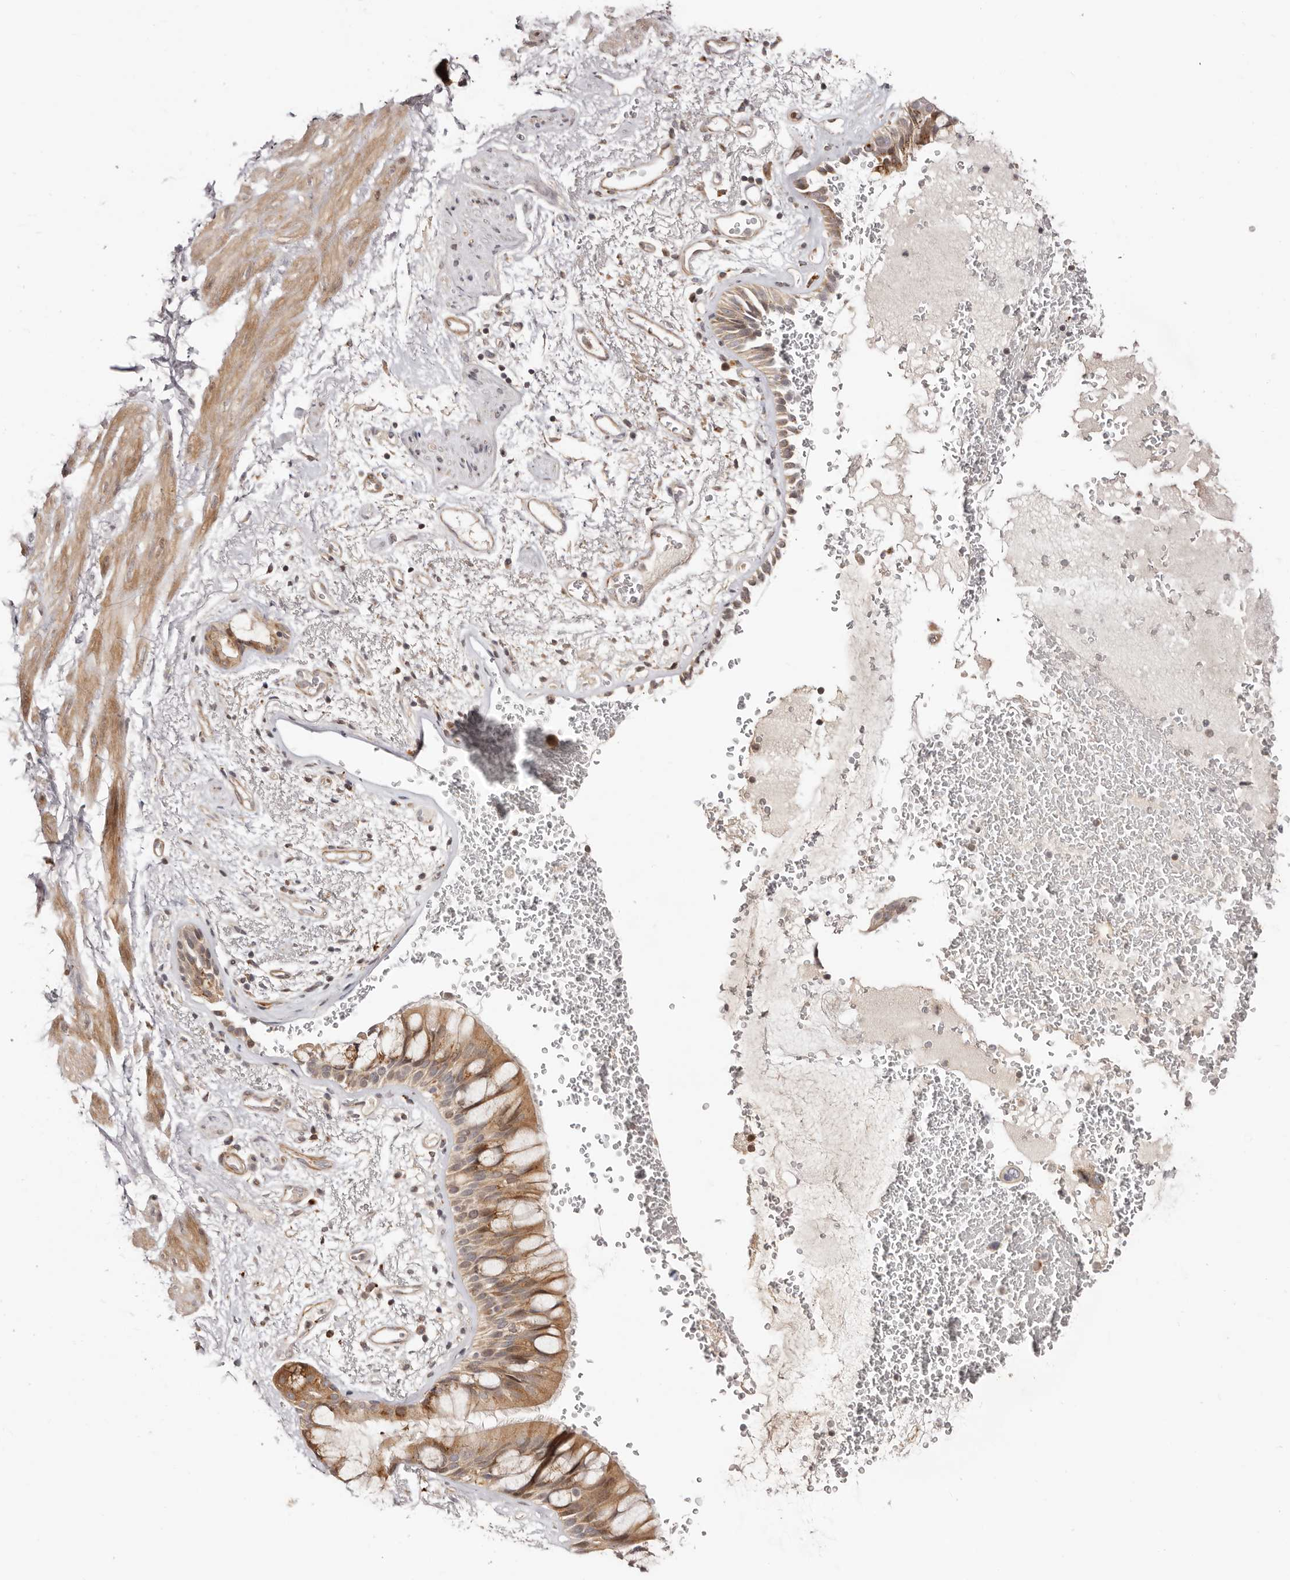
{"staining": {"intensity": "moderate", "quantity": ">75%", "location": "cytoplasmic/membranous"}, "tissue": "bronchus", "cell_type": "Respiratory epithelial cells", "image_type": "normal", "snomed": [{"axis": "morphology", "description": "Normal tissue, NOS"}, {"axis": "morphology", "description": "Squamous cell carcinoma, NOS"}, {"axis": "topography", "description": "Lymph node"}, {"axis": "topography", "description": "Bronchus"}, {"axis": "topography", "description": "Lung"}], "caption": "Protein analysis of benign bronchus shows moderate cytoplasmic/membranous positivity in approximately >75% of respiratory epithelial cells.", "gene": "MICAL2", "patient": {"sex": "male", "age": 66}}